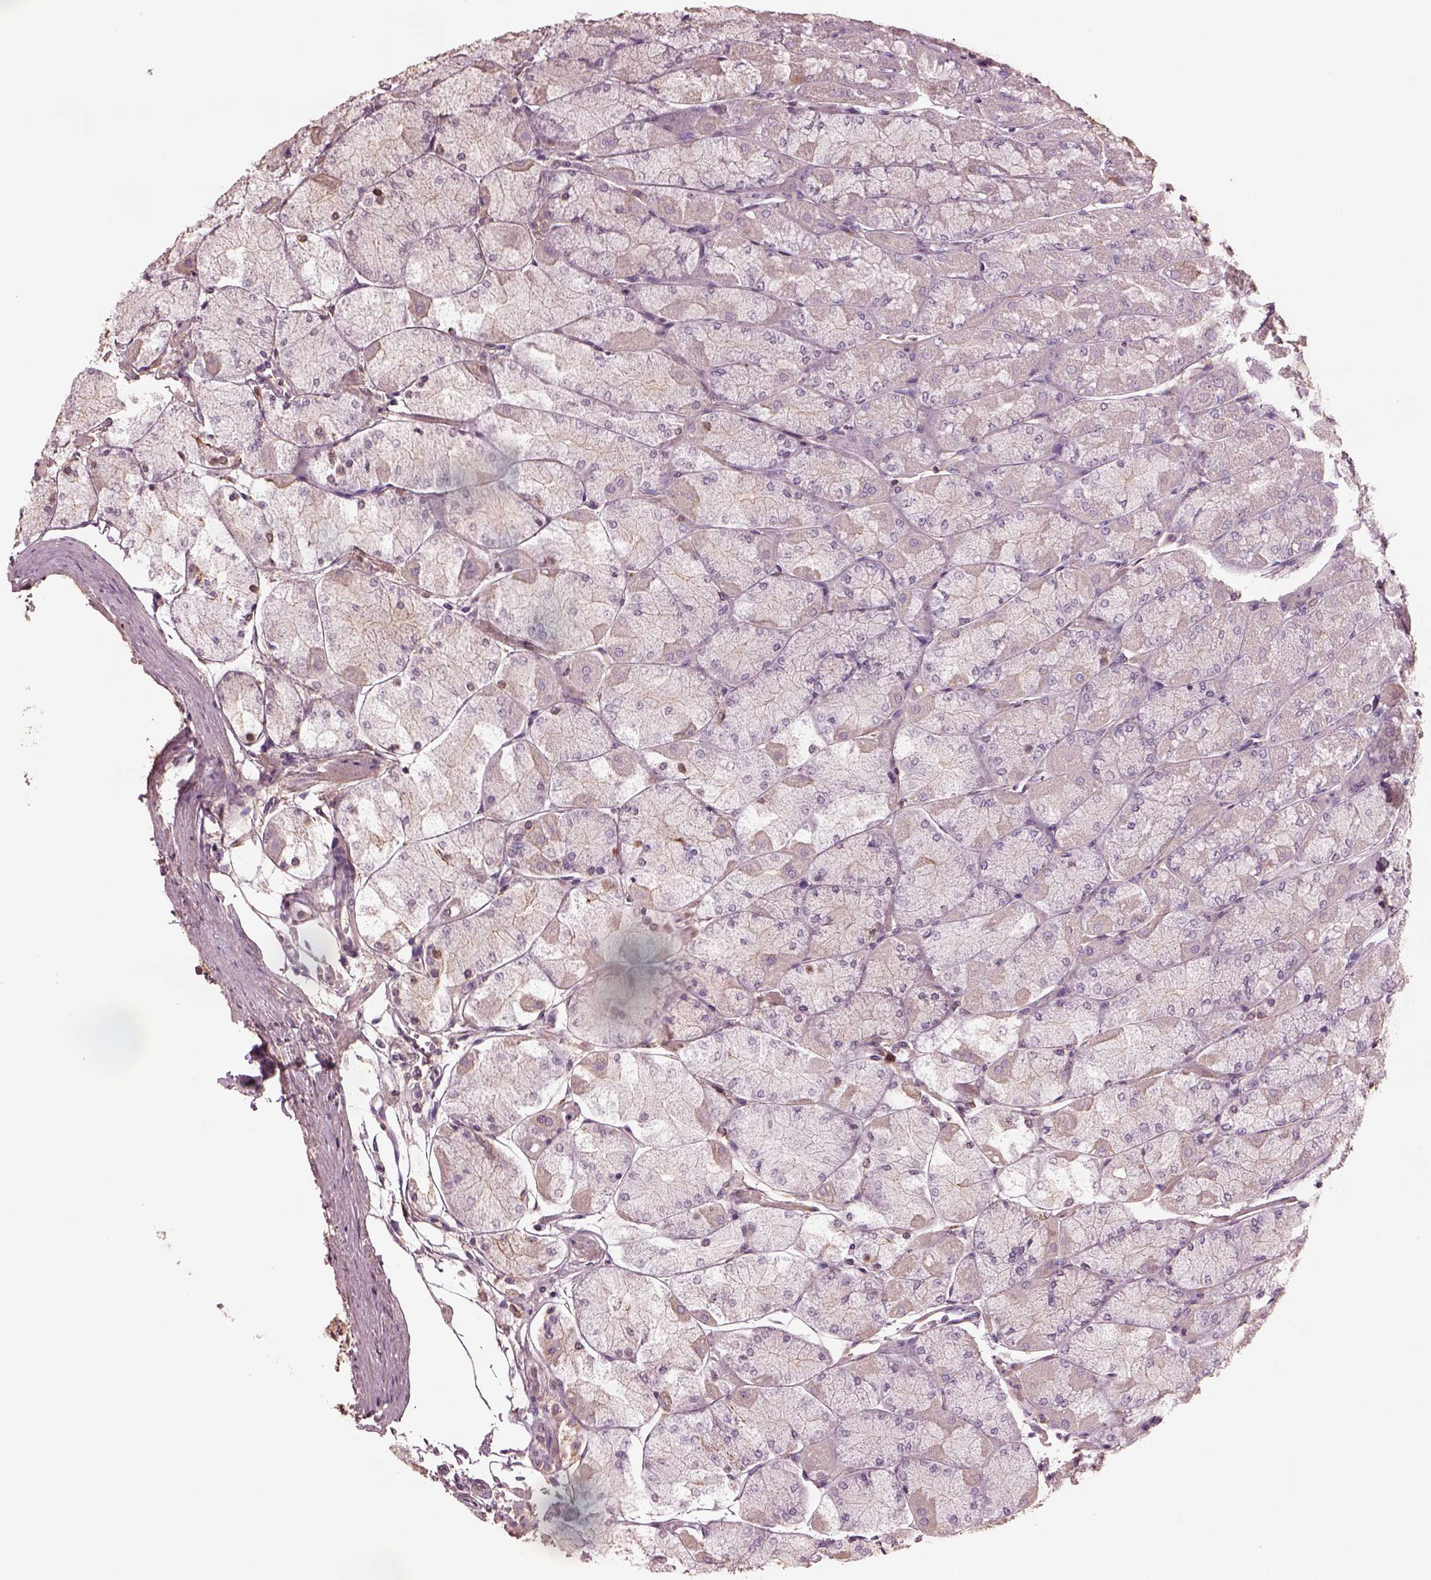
{"staining": {"intensity": "weak", "quantity": "<25%", "location": "nuclear"}, "tissue": "stomach", "cell_type": "Glandular cells", "image_type": "normal", "snomed": [{"axis": "morphology", "description": "Normal tissue, NOS"}, {"axis": "topography", "description": "Stomach, upper"}], "caption": "Micrograph shows no protein positivity in glandular cells of normal stomach.", "gene": "SRI", "patient": {"sex": "male", "age": 60}}